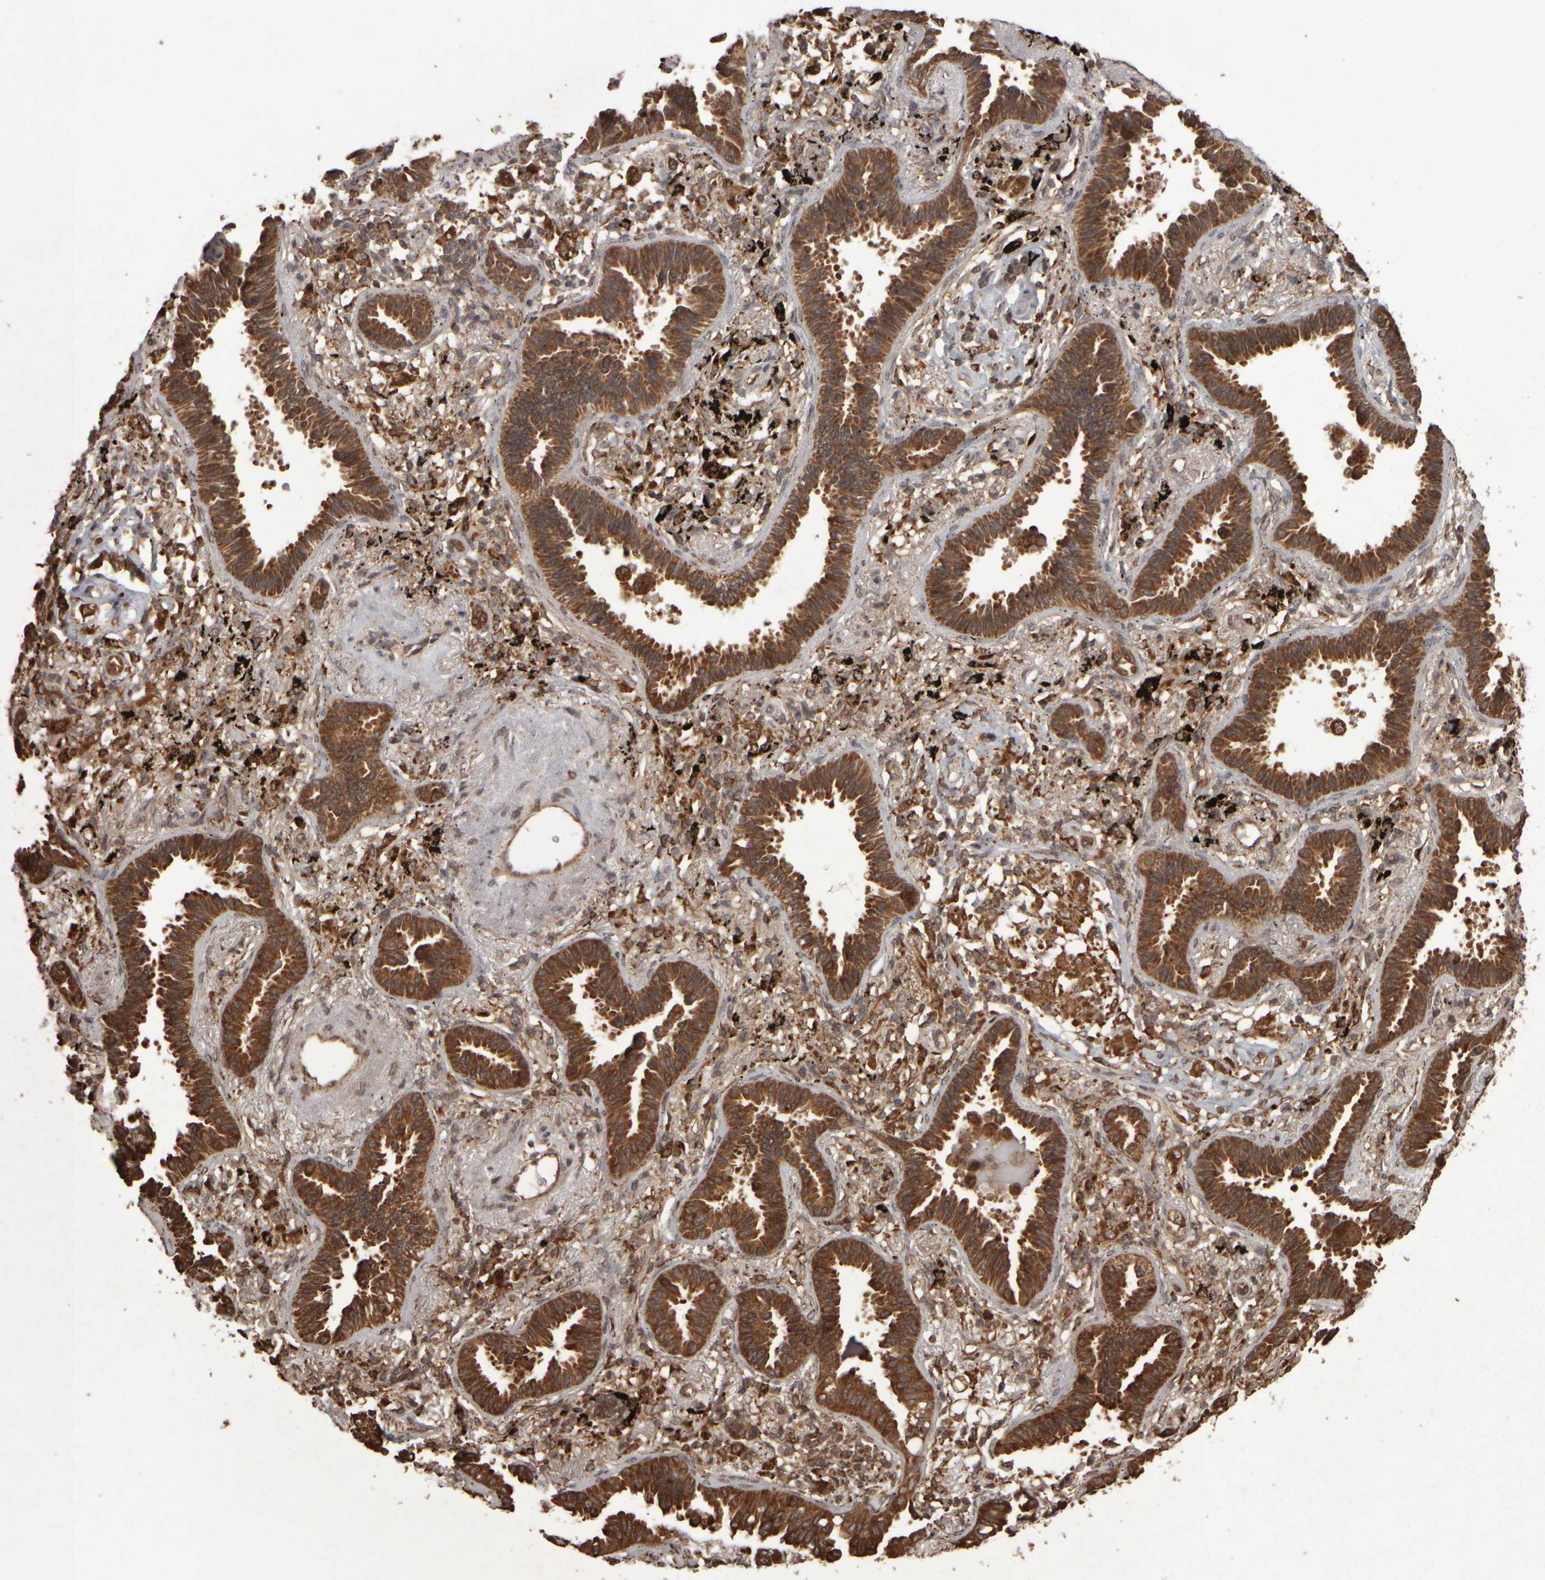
{"staining": {"intensity": "strong", "quantity": ">75%", "location": "cytoplasmic/membranous"}, "tissue": "lung cancer", "cell_type": "Tumor cells", "image_type": "cancer", "snomed": [{"axis": "morphology", "description": "Adenocarcinoma, NOS"}, {"axis": "topography", "description": "Lung"}], "caption": "Protein expression analysis of human lung cancer (adenocarcinoma) reveals strong cytoplasmic/membranous positivity in approximately >75% of tumor cells.", "gene": "AGBL3", "patient": {"sex": "male", "age": 59}}